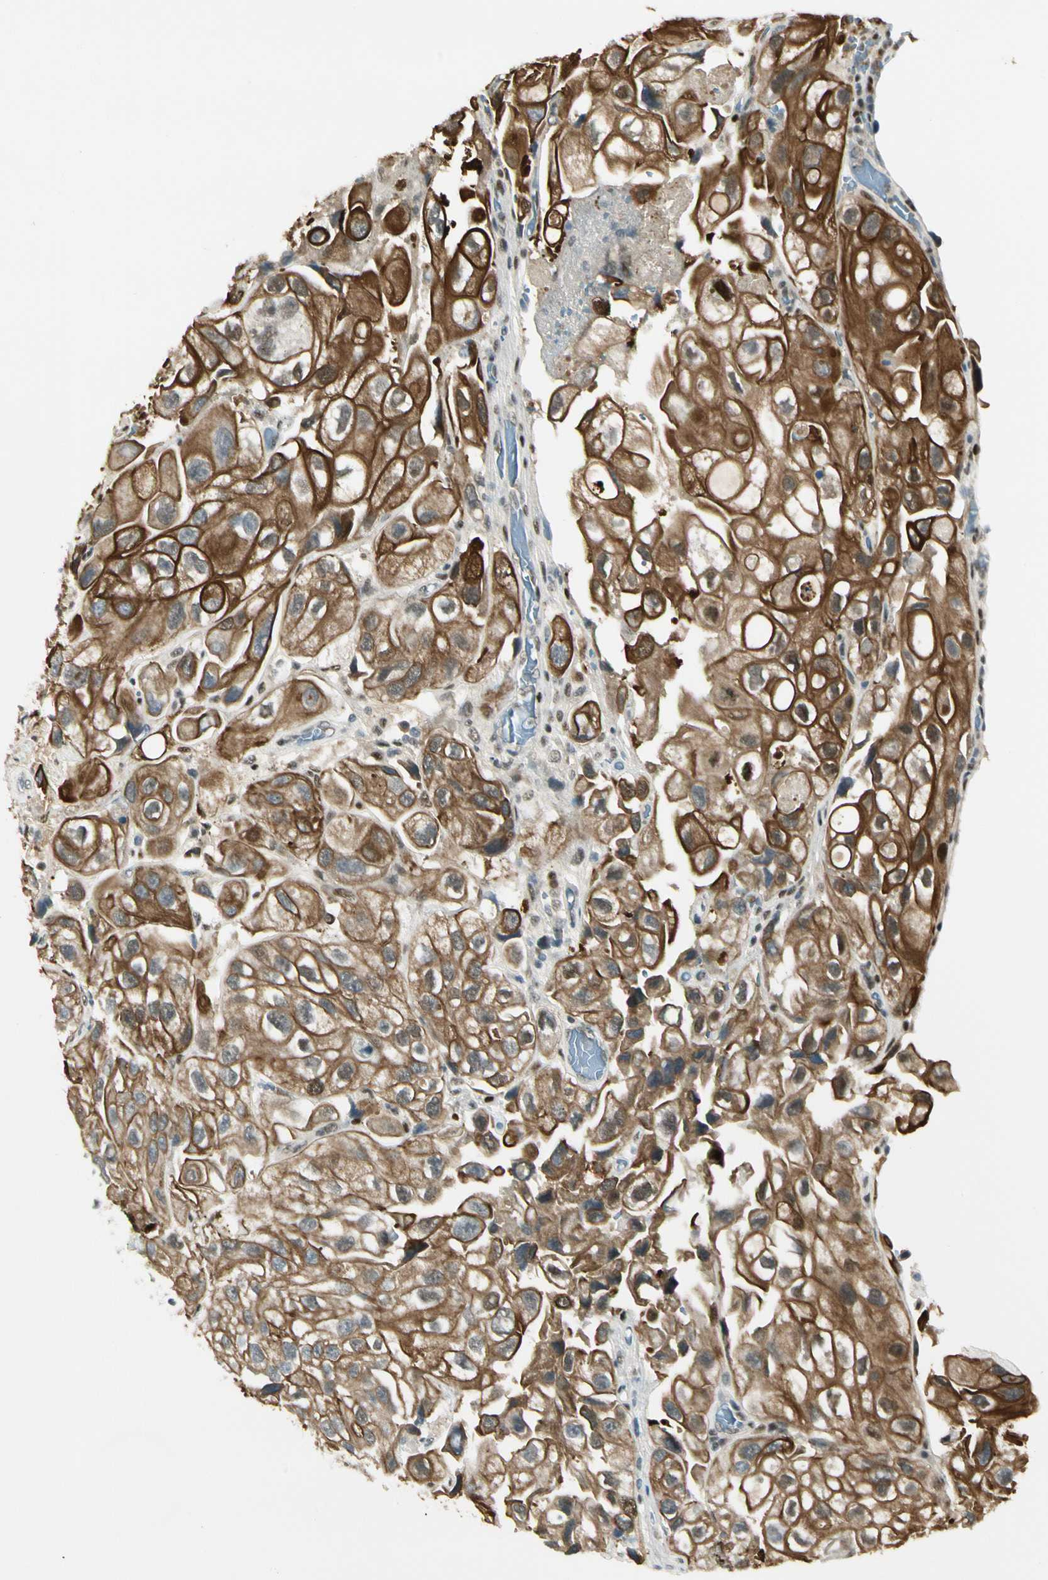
{"staining": {"intensity": "strong", "quantity": ">75%", "location": "cytoplasmic/membranous"}, "tissue": "urothelial cancer", "cell_type": "Tumor cells", "image_type": "cancer", "snomed": [{"axis": "morphology", "description": "Urothelial carcinoma, High grade"}, {"axis": "topography", "description": "Urinary bladder"}], "caption": "Human urothelial cancer stained with a protein marker shows strong staining in tumor cells.", "gene": "ATXN1", "patient": {"sex": "female", "age": 64}}